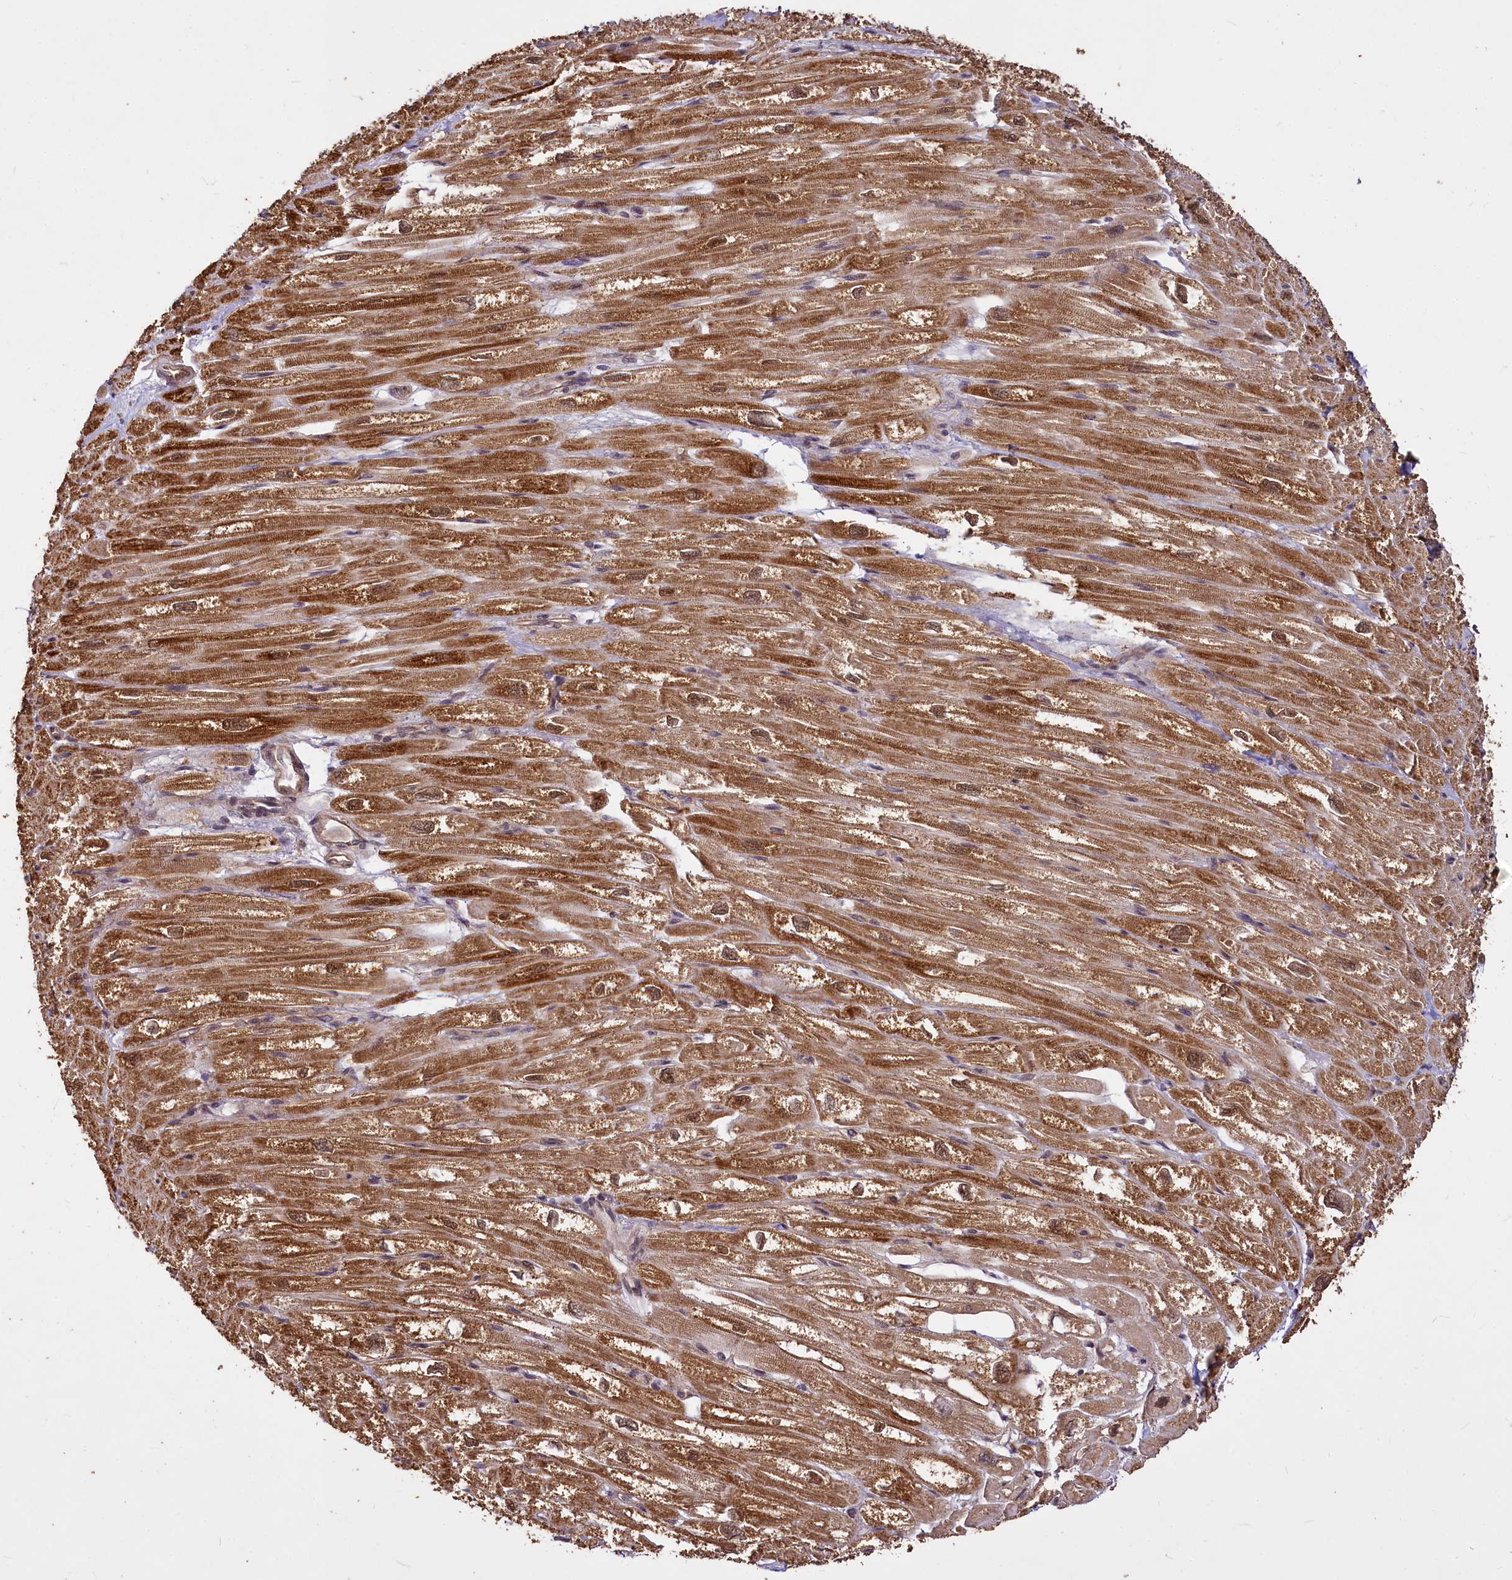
{"staining": {"intensity": "strong", "quantity": ">75%", "location": "cytoplasmic/membranous,nuclear"}, "tissue": "heart muscle", "cell_type": "Cardiomyocytes", "image_type": "normal", "snomed": [{"axis": "morphology", "description": "Normal tissue, NOS"}, {"axis": "topography", "description": "Heart"}], "caption": "Cardiomyocytes demonstrate strong cytoplasmic/membranous,nuclear positivity in approximately >75% of cells in normal heart muscle.", "gene": "VPS51", "patient": {"sex": "male", "age": 50}}